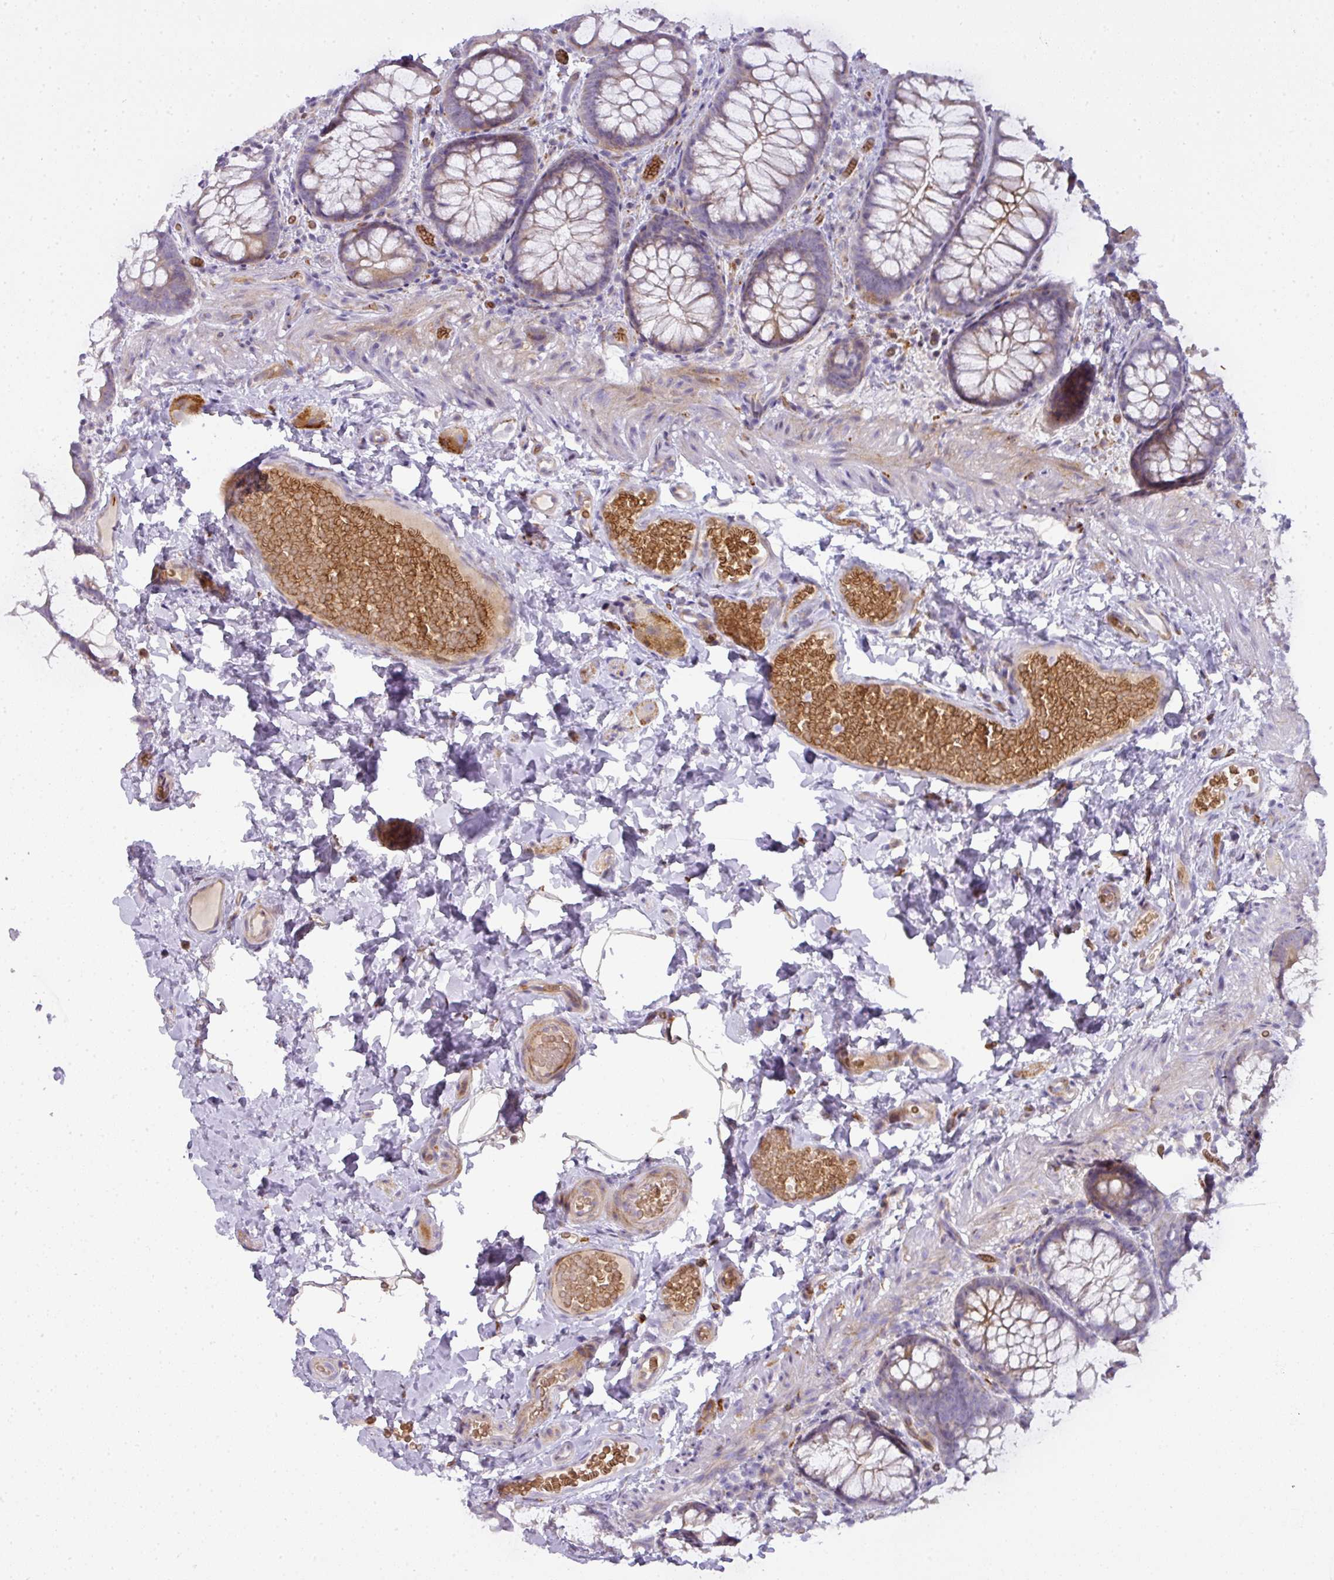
{"staining": {"intensity": "moderate", "quantity": "<25%", "location": "cytoplasmic/membranous"}, "tissue": "colon", "cell_type": "Endothelial cells", "image_type": "normal", "snomed": [{"axis": "morphology", "description": "Normal tissue, NOS"}, {"axis": "topography", "description": "Colon"}], "caption": "About <25% of endothelial cells in normal colon exhibit moderate cytoplasmic/membranous protein staining as visualized by brown immunohistochemical staining.", "gene": "ATP6V1F", "patient": {"sex": "male", "age": 46}}